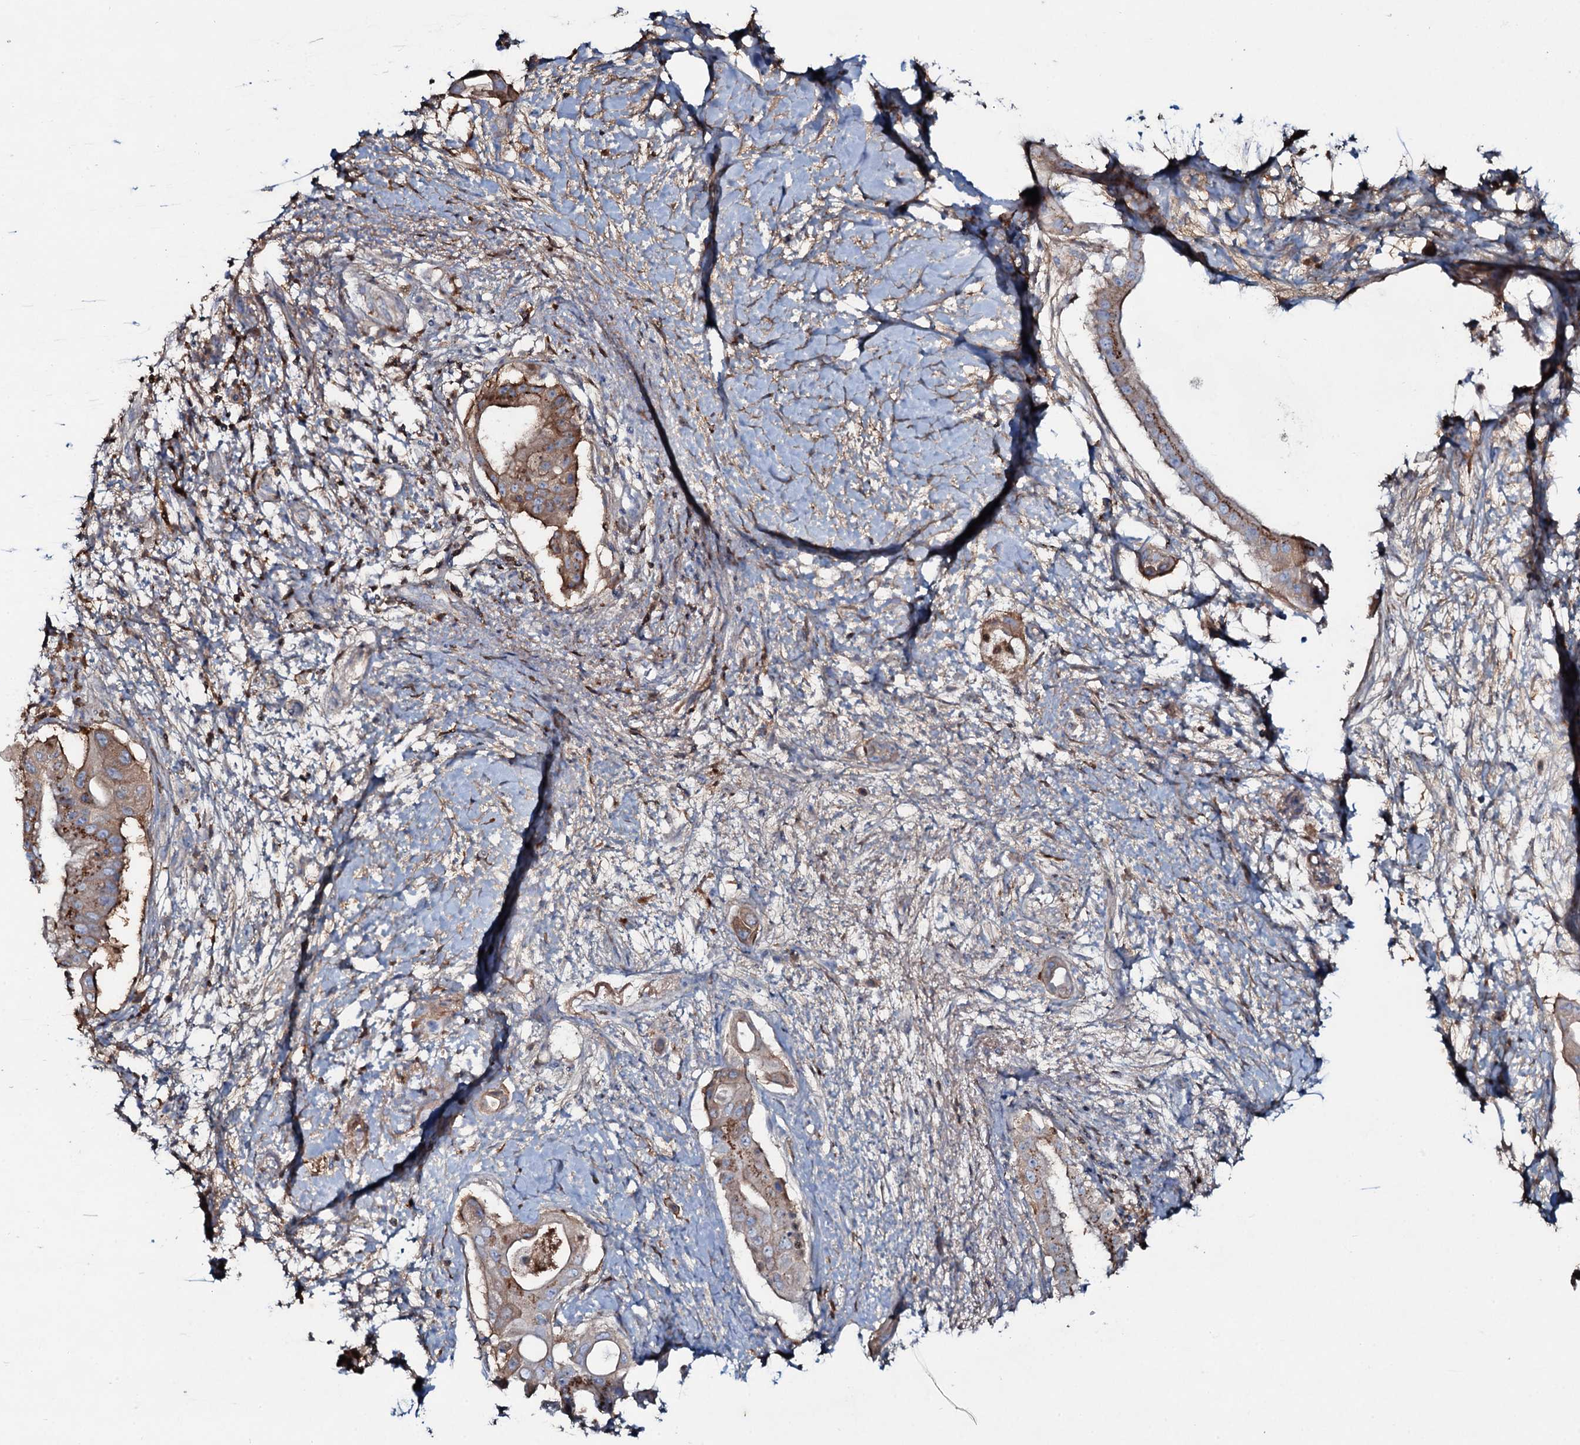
{"staining": {"intensity": "moderate", "quantity": ">75%", "location": "cytoplasmic/membranous"}, "tissue": "pancreatic cancer", "cell_type": "Tumor cells", "image_type": "cancer", "snomed": [{"axis": "morphology", "description": "Adenocarcinoma, NOS"}, {"axis": "topography", "description": "Pancreas"}], "caption": "Immunohistochemical staining of human adenocarcinoma (pancreatic) demonstrates medium levels of moderate cytoplasmic/membranous protein expression in approximately >75% of tumor cells. The staining is performed using DAB (3,3'-diaminobenzidine) brown chromogen to label protein expression. The nuclei are counter-stained blue using hematoxylin.", "gene": "EDN1", "patient": {"sex": "male", "age": 68}}